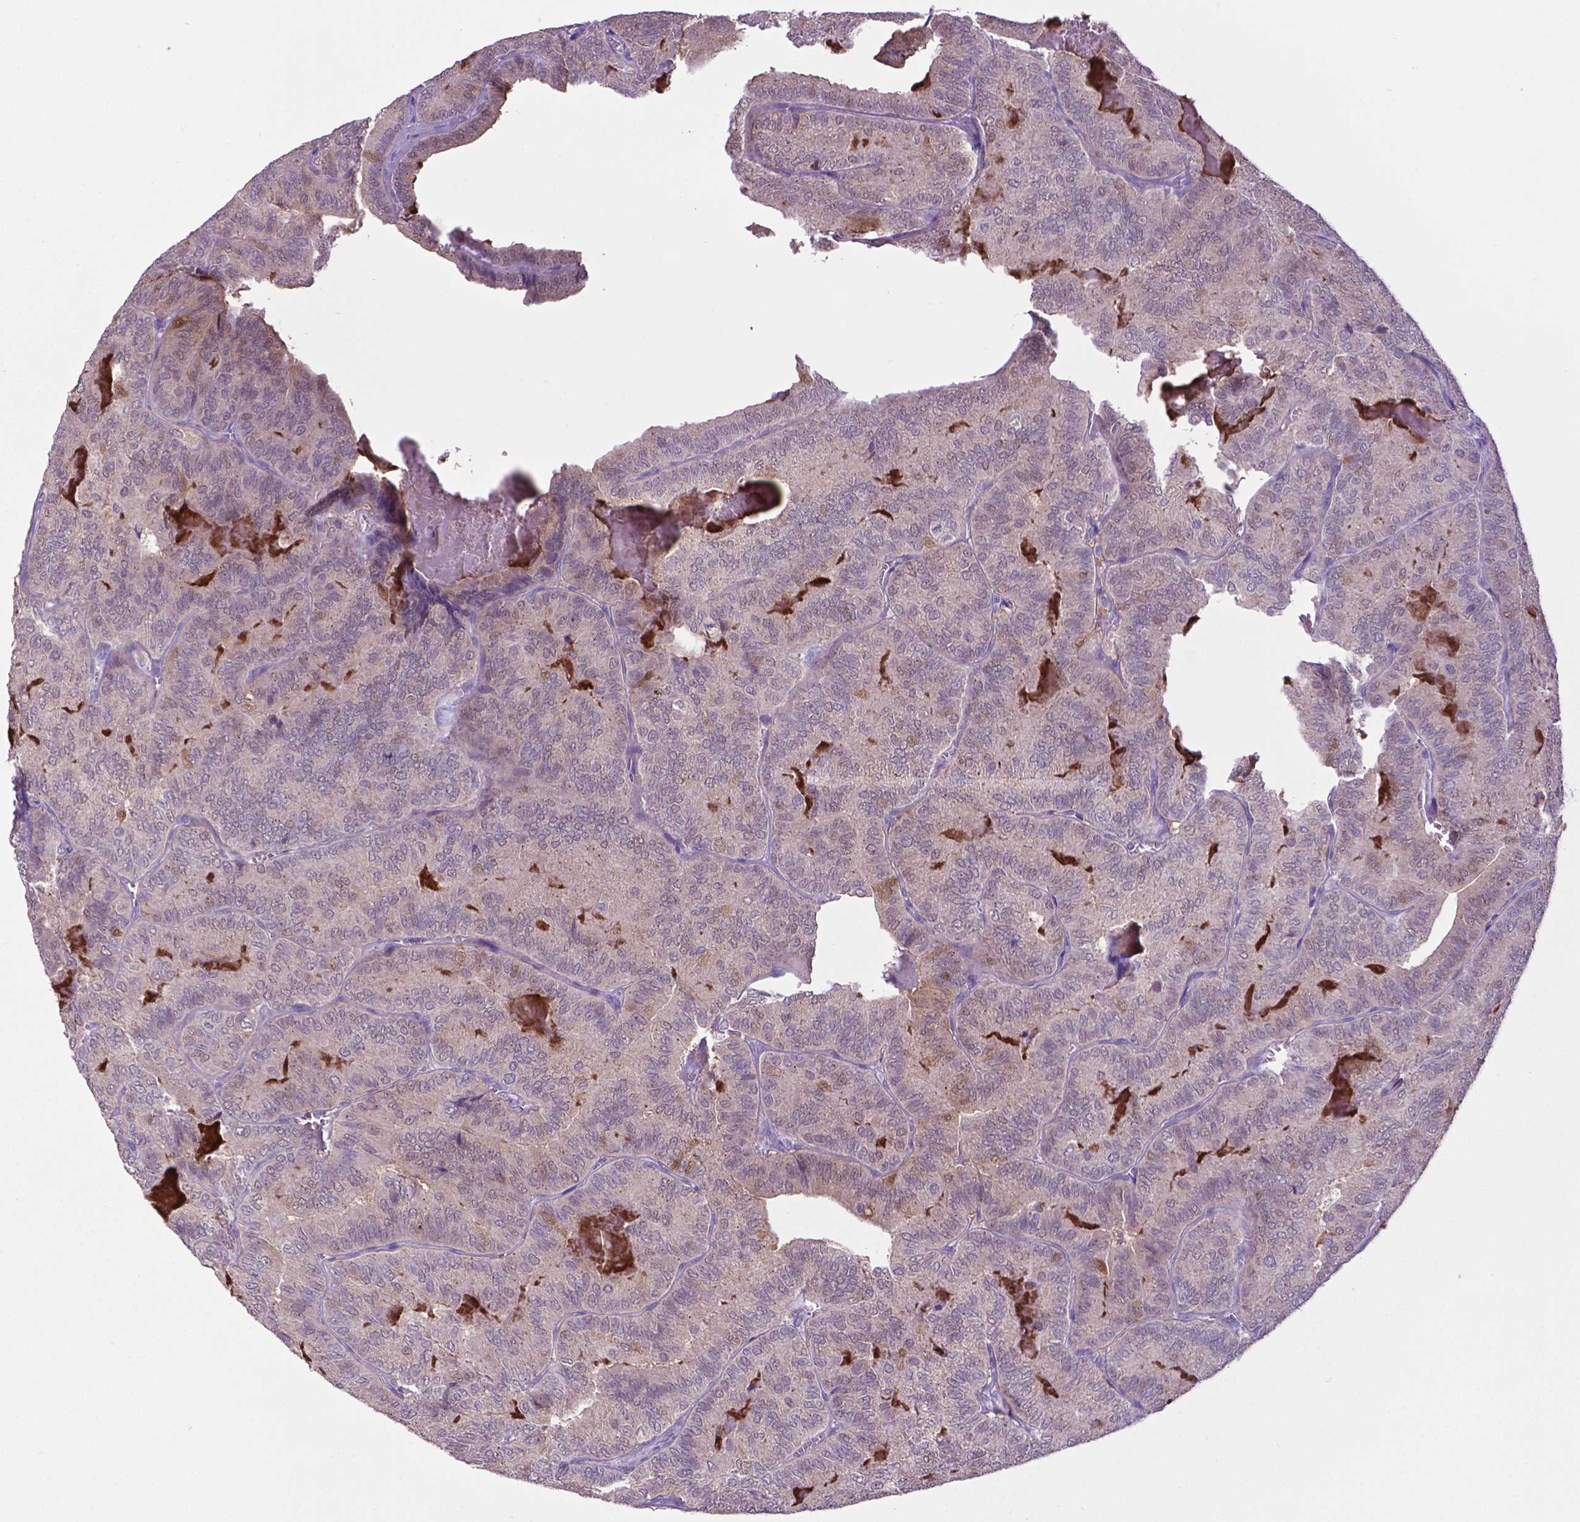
{"staining": {"intensity": "negative", "quantity": "none", "location": "none"}, "tissue": "thyroid cancer", "cell_type": "Tumor cells", "image_type": "cancer", "snomed": [{"axis": "morphology", "description": "Papillary adenocarcinoma, NOS"}, {"axis": "topography", "description": "Thyroid gland"}], "caption": "Tumor cells show no significant positivity in thyroid papillary adenocarcinoma. The staining was performed using DAB (3,3'-diaminobenzidine) to visualize the protein expression in brown, while the nuclei were stained in blue with hematoxylin (Magnification: 20x).", "gene": "ADRA2B", "patient": {"sex": "female", "age": 75}}